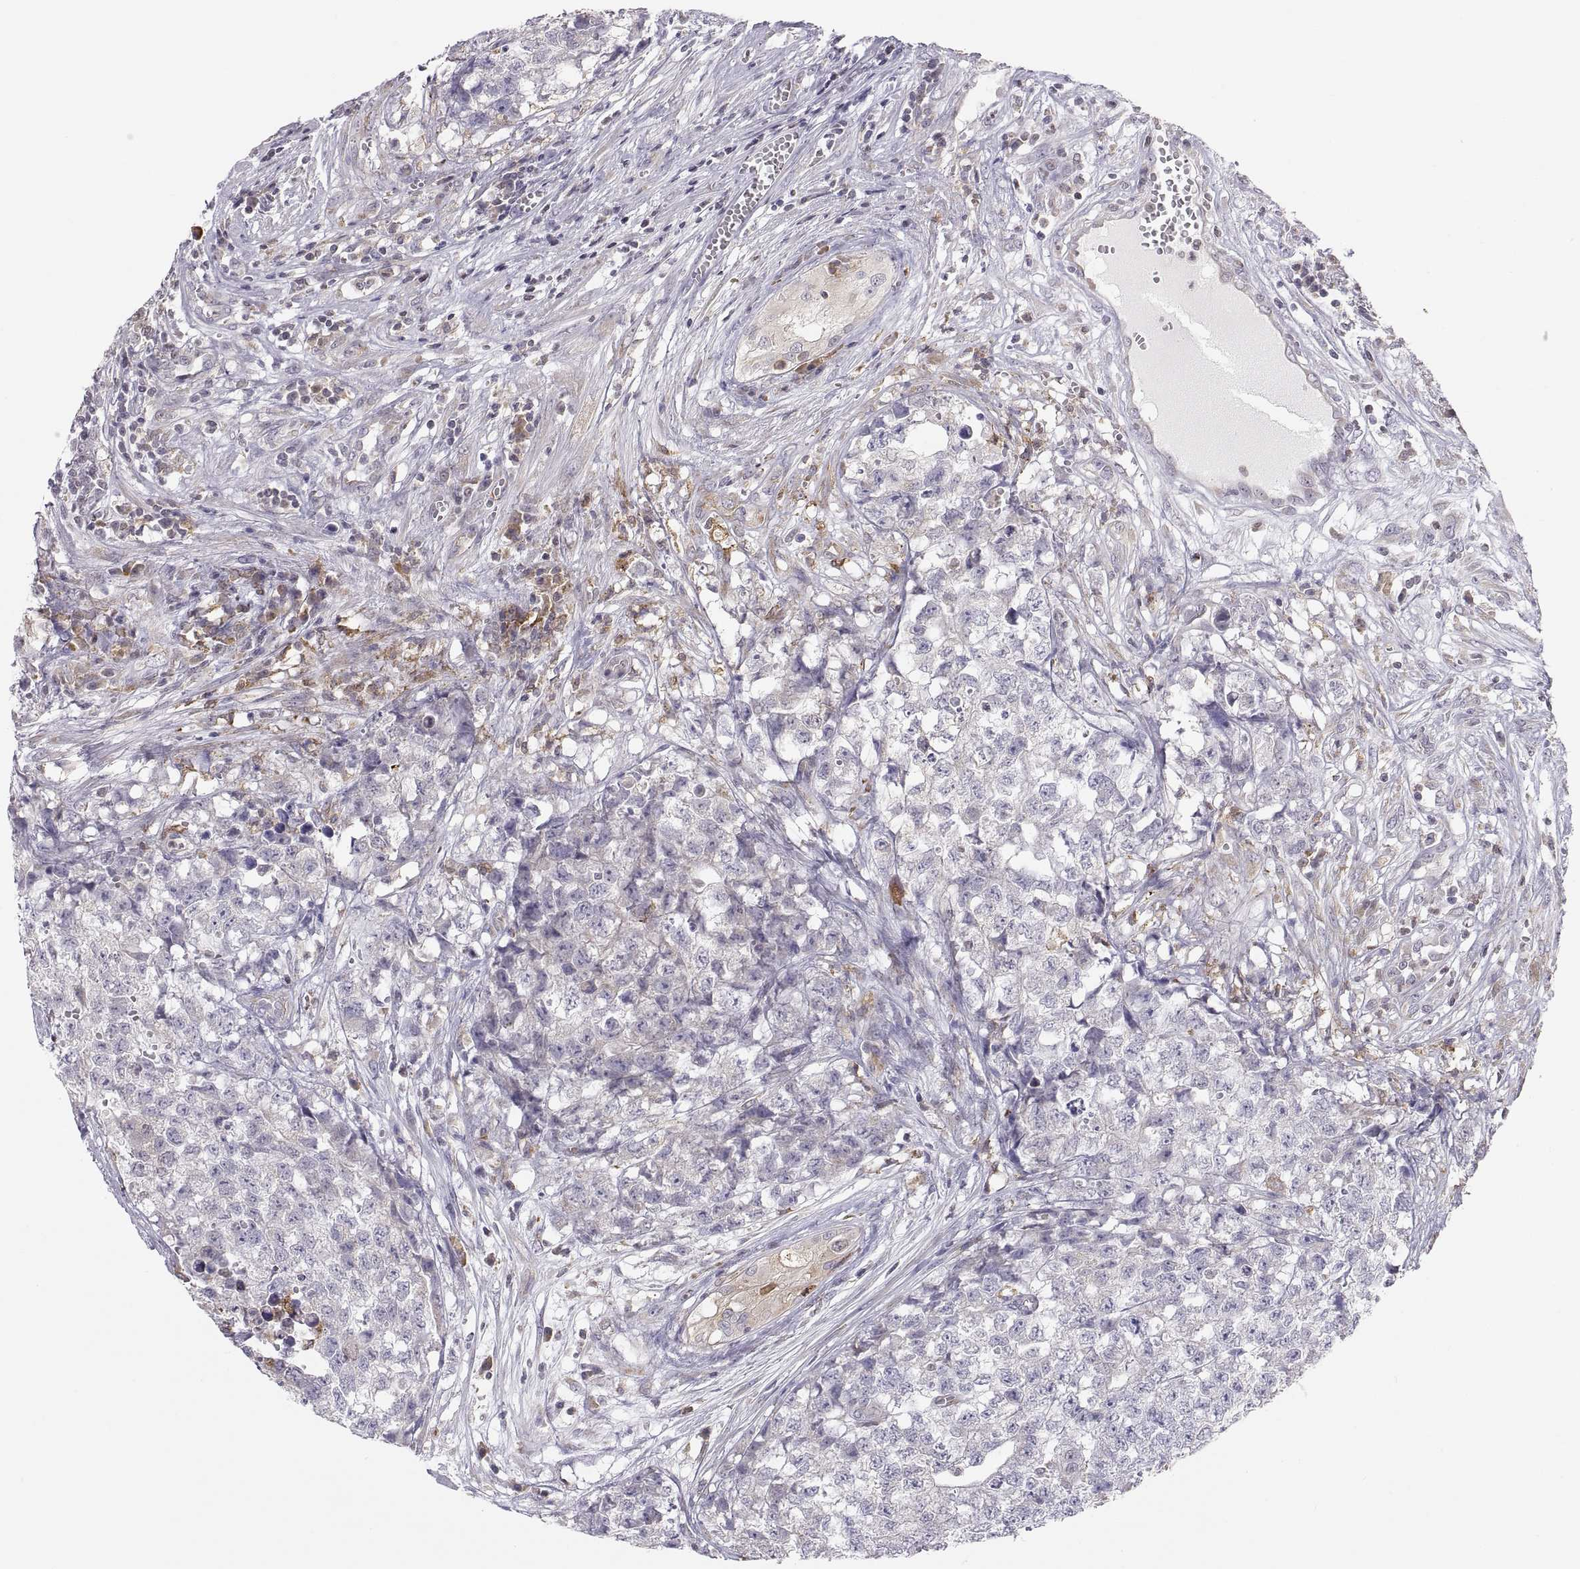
{"staining": {"intensity": "negative", "quantity": "none", "location": "none"}, "tissue": "testis cancer", "cell_type": "Tumor cells", "image_type": "cancer", "snomed": [{"axis": "morphology", "description": "Seminoma, NOS"}, {"axis": "morphology", "description": "Carcinoma, Embryonal, NOS"}, {"axis": "topography", "description": "Testis"}], "caption": "The histopathology image exhibits no staining of tumor cells in testis cancer.", "gene": "ERO1A", "patient": {"sex": "male", "age": 22}}